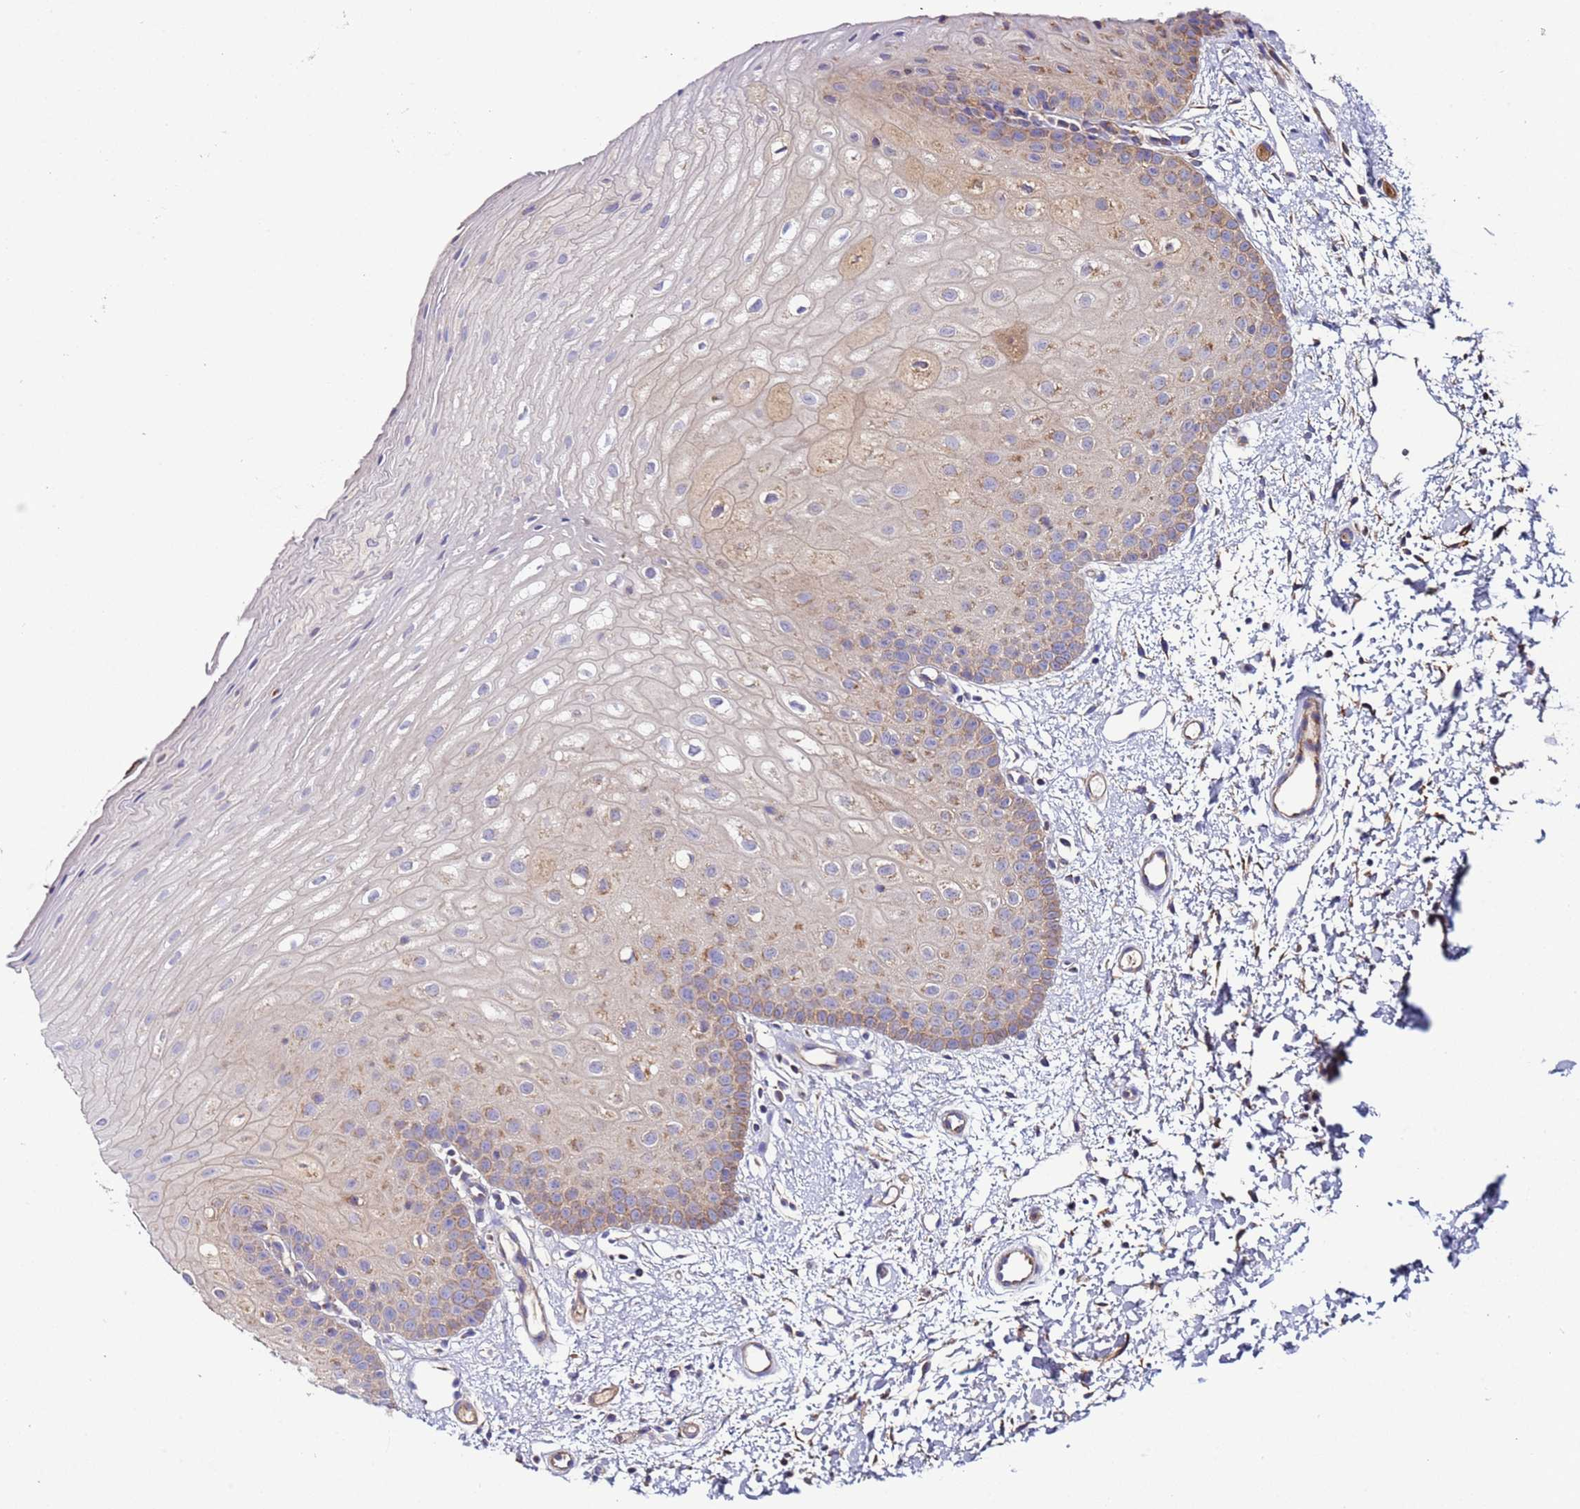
{"staining": {"intensity": "weak", "quantity": "<25%", "location": "cytoplasmic/membranous"}, "tissue": "oral mucosa", "cell_type": "Squamous epithelial cells", "image_type": "normal", "snomed": [{"axis": "morphology", "description": "Normal tissue, NOS"}, {"axis": "topography", "description": "Oral tissue"}], "caption": "IHC image of normal oral mucosa: oral mucosa stained with DAB (3,3'-diaminobenzidine) demonstrates no significant protein positivity in squamous epithelial cells.", "gene": "TMEM126A", "patient": {"sex": "female", "age": 67}}